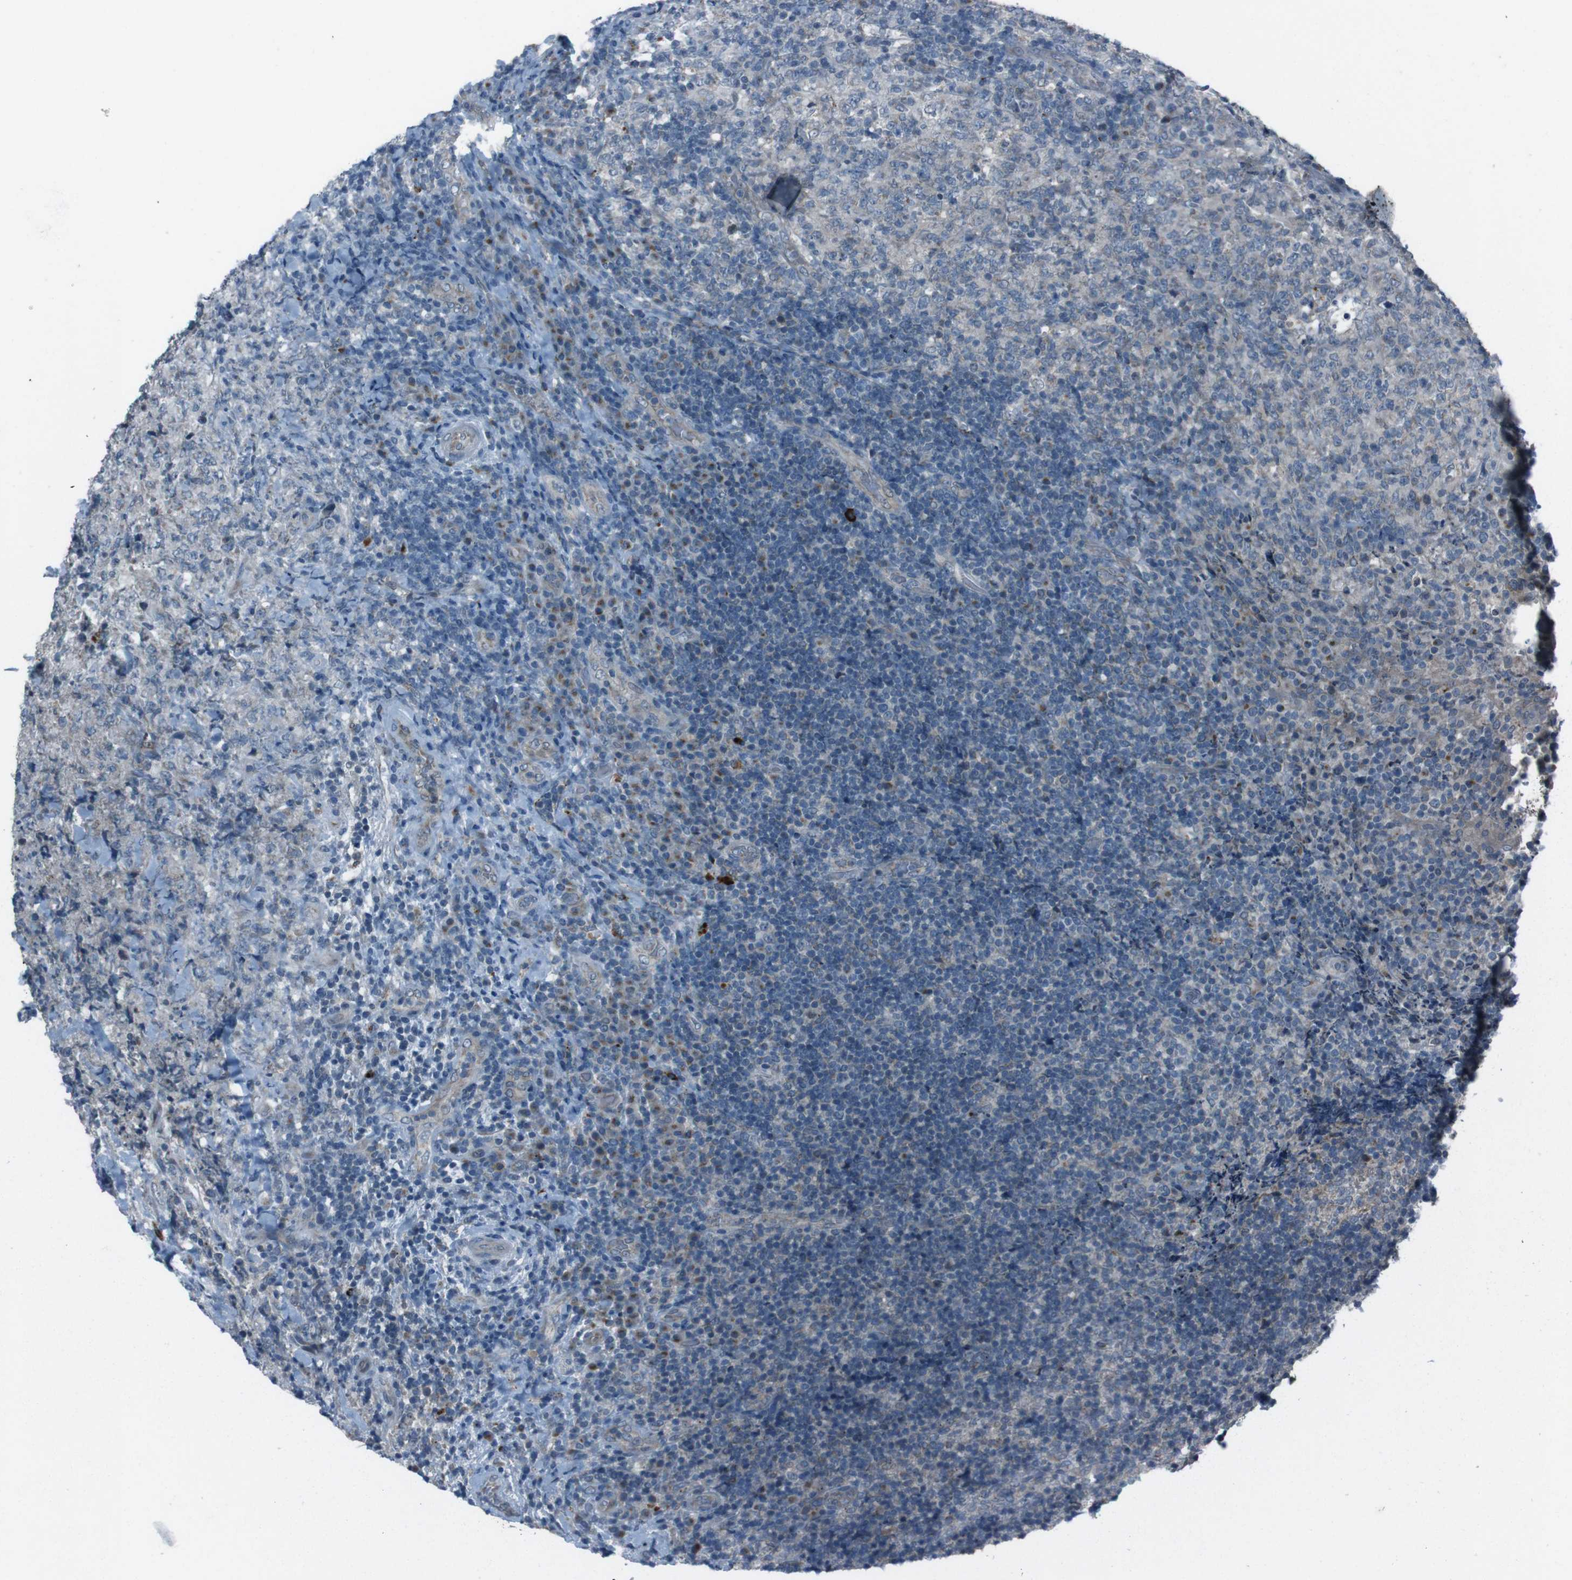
{"staining": {"intensity": "negative", "quantity": "none", "location": "none"}, "tissue": "lymphoma", "cell_type": "Tumor cells", "image_type": "cancer", "snomed": [{"axis": "morphology", "description": "Malignant lymphoma, non-Hodgkin's type, High grade"}, {"axis": "topography", "description": "Tonsil"}], "caption": "High magnification brightfield microscopy of lymphoma stained with DAB (brown) and counterstained with hematoxylin (blue): tumor cells show no significant expression. The staining is performed using DAB brown chromogen with nuclei counter-stained in using hematoxylin.", "gene": "EFNA5", "patient": {"sex": "female", "age": 36}}